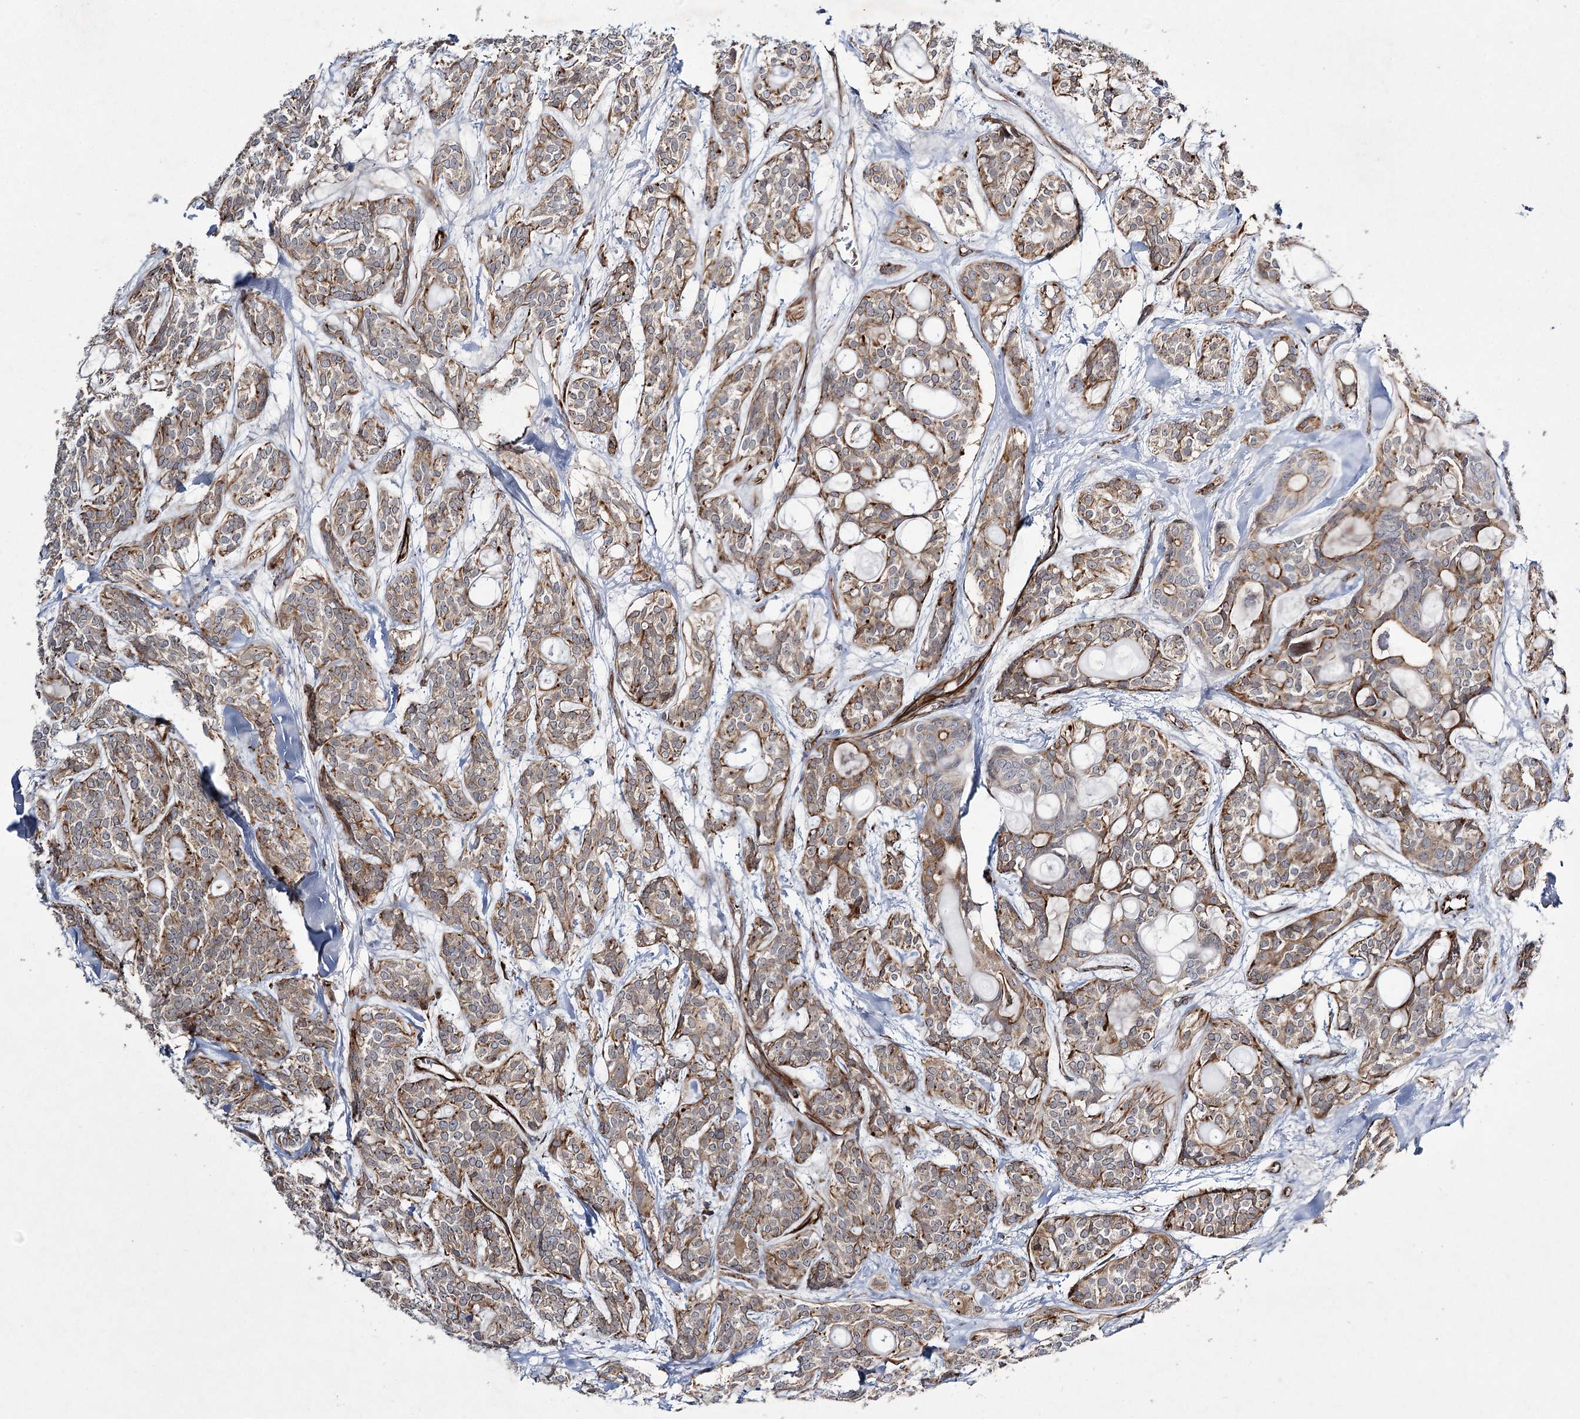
{"staining": {"intensity": "weak", "quantity": ">75%", "location": "cytoplasmic/membranous"}, "tissue": "head and neck cancer", "cell_type": "Tumor cells", "image_type": "cancer", "snomed": [{"axis": "morphology", "description": "Adenocarcinoma, NOS"}, {"axis": "topography", "description": "Head-Neck"}], "caption": "A photomicrograph showing weak cytoplasmic/membranous positivity in approximately >75% of tumor cells in head and neck cancer (adenocarcinoma), as visualized by brown immunohistochemical staining.", "gene": "DPEP2", "patient": {"sex": "male", "age": 66}}